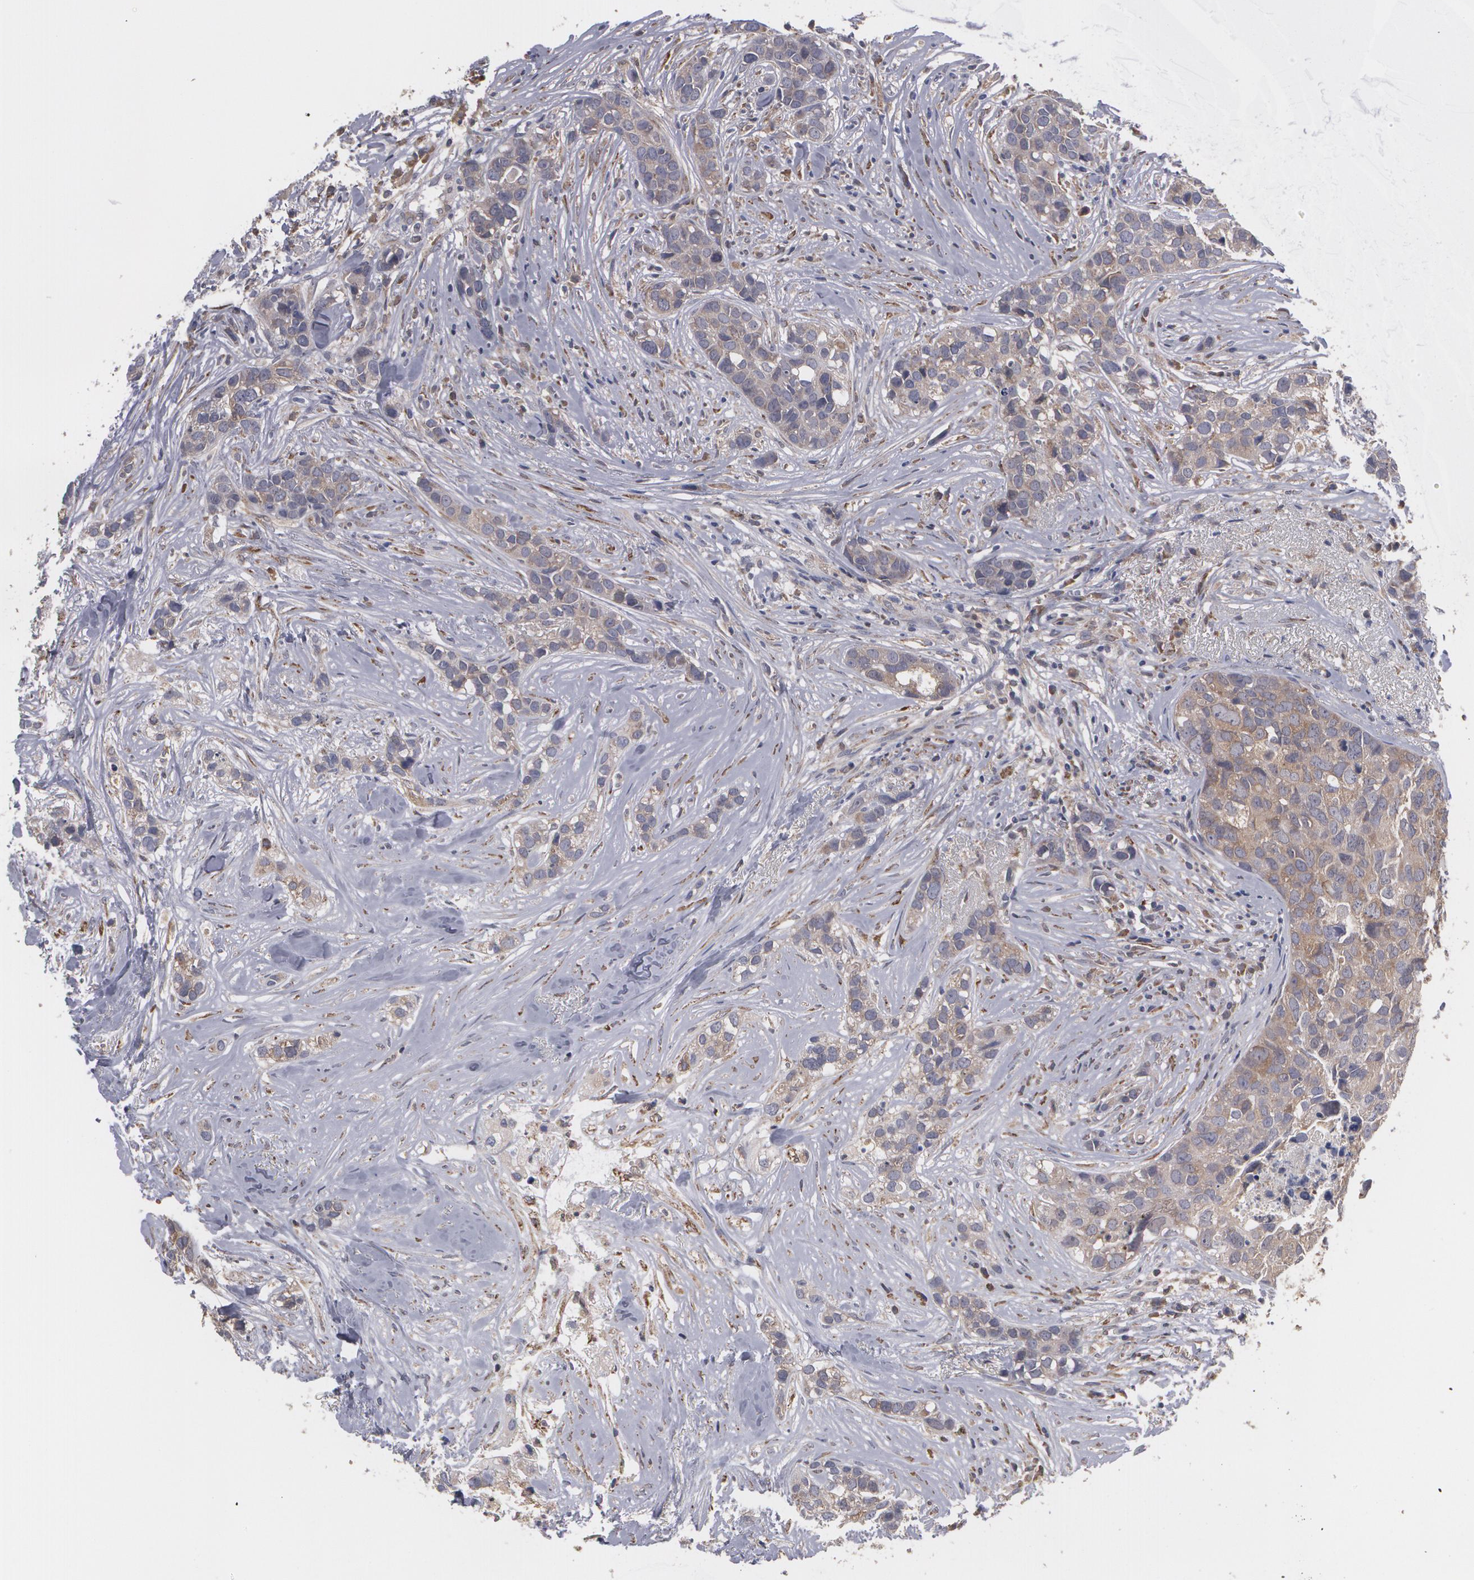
{"staining": {"intensity": "moderate", "quantity": ">75%", "location": "cytoplasmic/membranous"}, "tissue": "breast cancer", "cell_type": "Tumor cells", "image_type": "cancer", "snomed": [{"axis": "morphology", "description": "Duct carcinoma"}, {"axis": "topography", "description": "Breast"}], "caption": "Moderate cytoplasmic/membranous expression for a protein is present in approximately >75% of tumor cells of breast infiltrating ductal carcinoma using IHC.", "gene": "MTHFD1", "patient": {"sex": "female", "age": 91}}